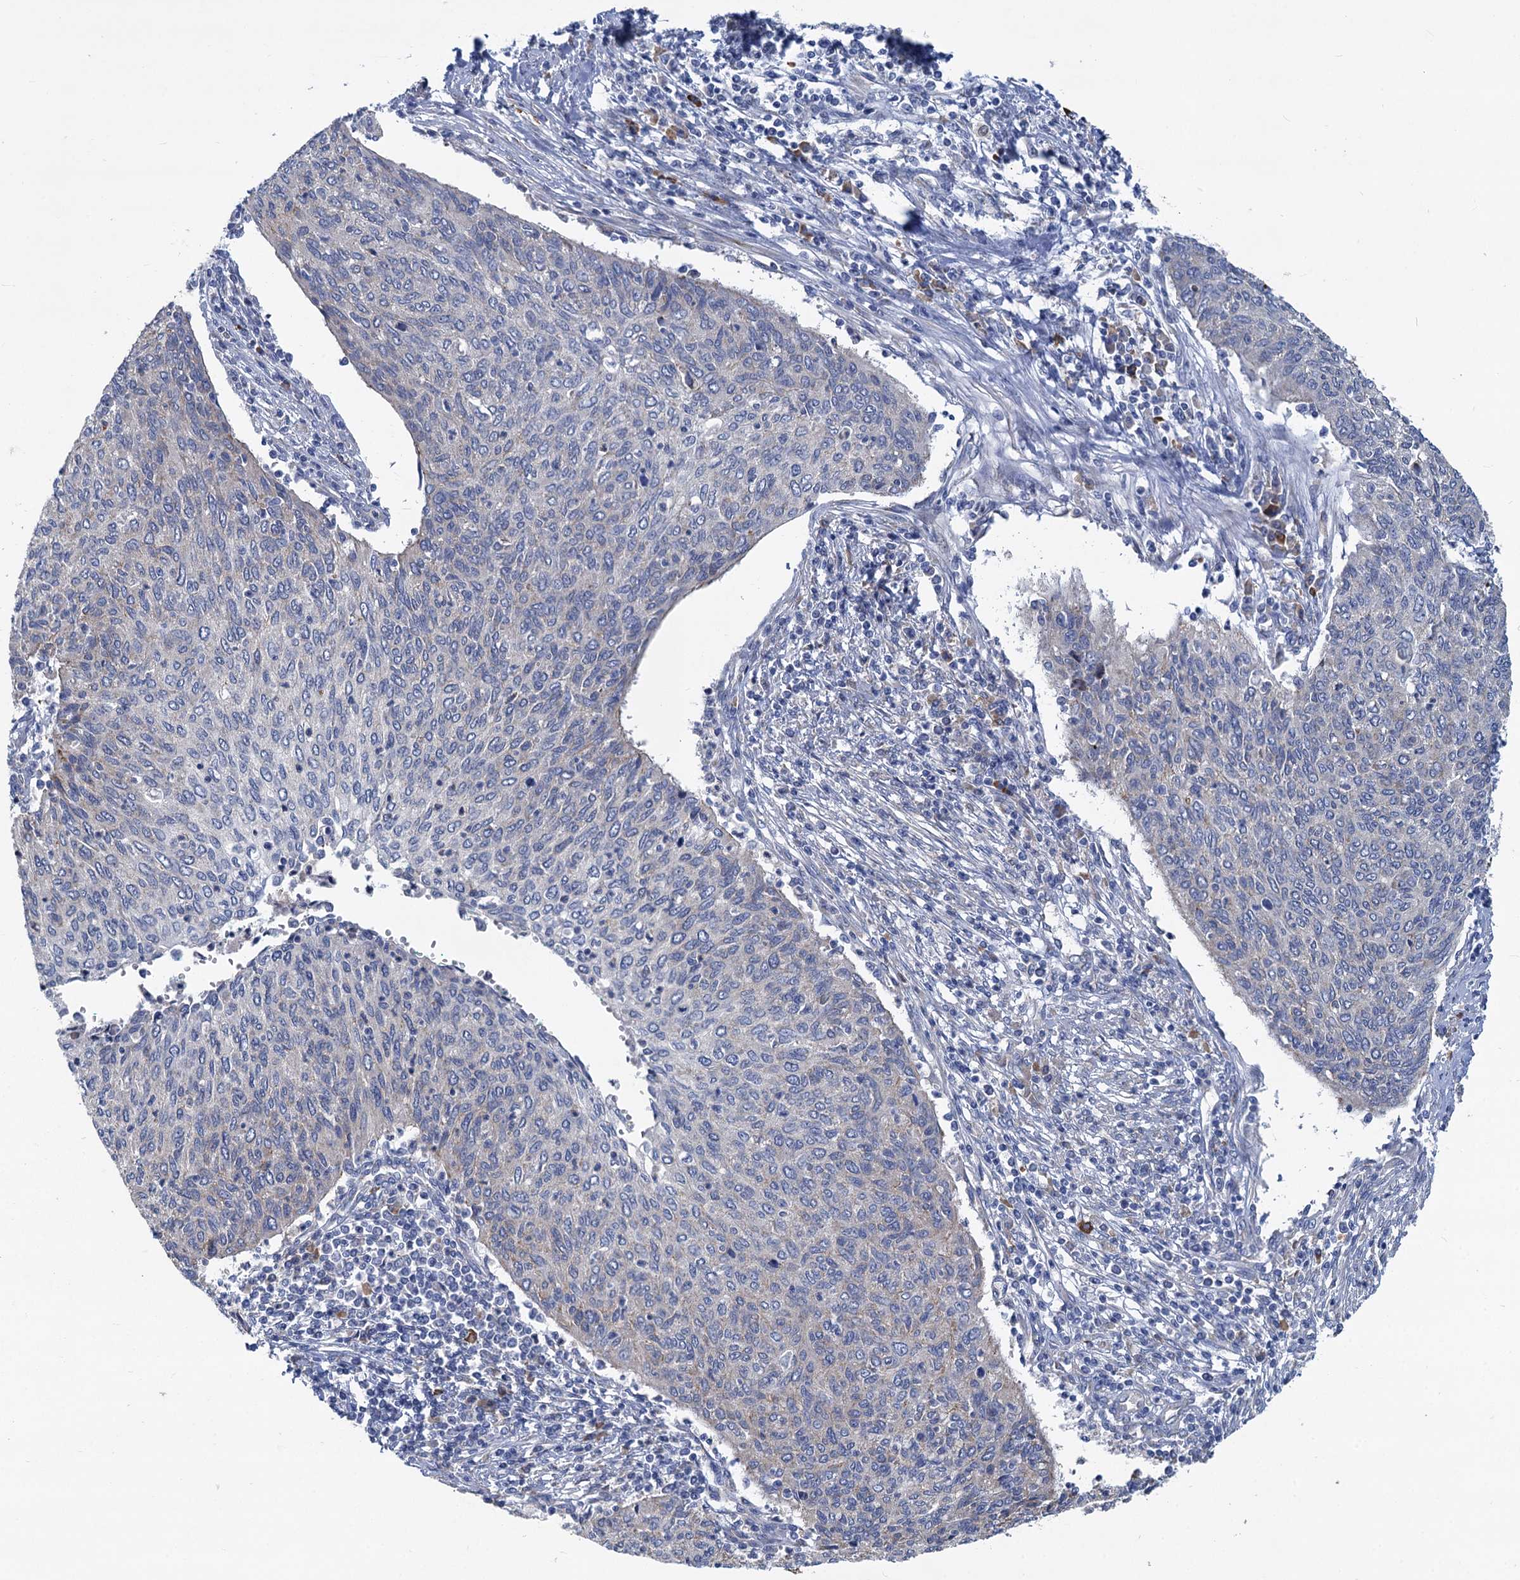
{"staining": {"intensity": "negative", "quantity": "none", "location": "none"}, "tissue": "cervical cancer", "cell_type": "Tumor cells", "image_type": "cancer", "snomed": [{"axis": "morphology", "description": "Squamous cell carcinoma, NOS"}, {"axis": "topography", "description": "Cervix"}], "caption": "A high-resolution photomicrograph shows immunohistochemistry staining of cervical cancer, which demonstrates no significant expression in tumor cells.", "gene": "PRSS35", "patient": {"sex": "female", "age": 38}}